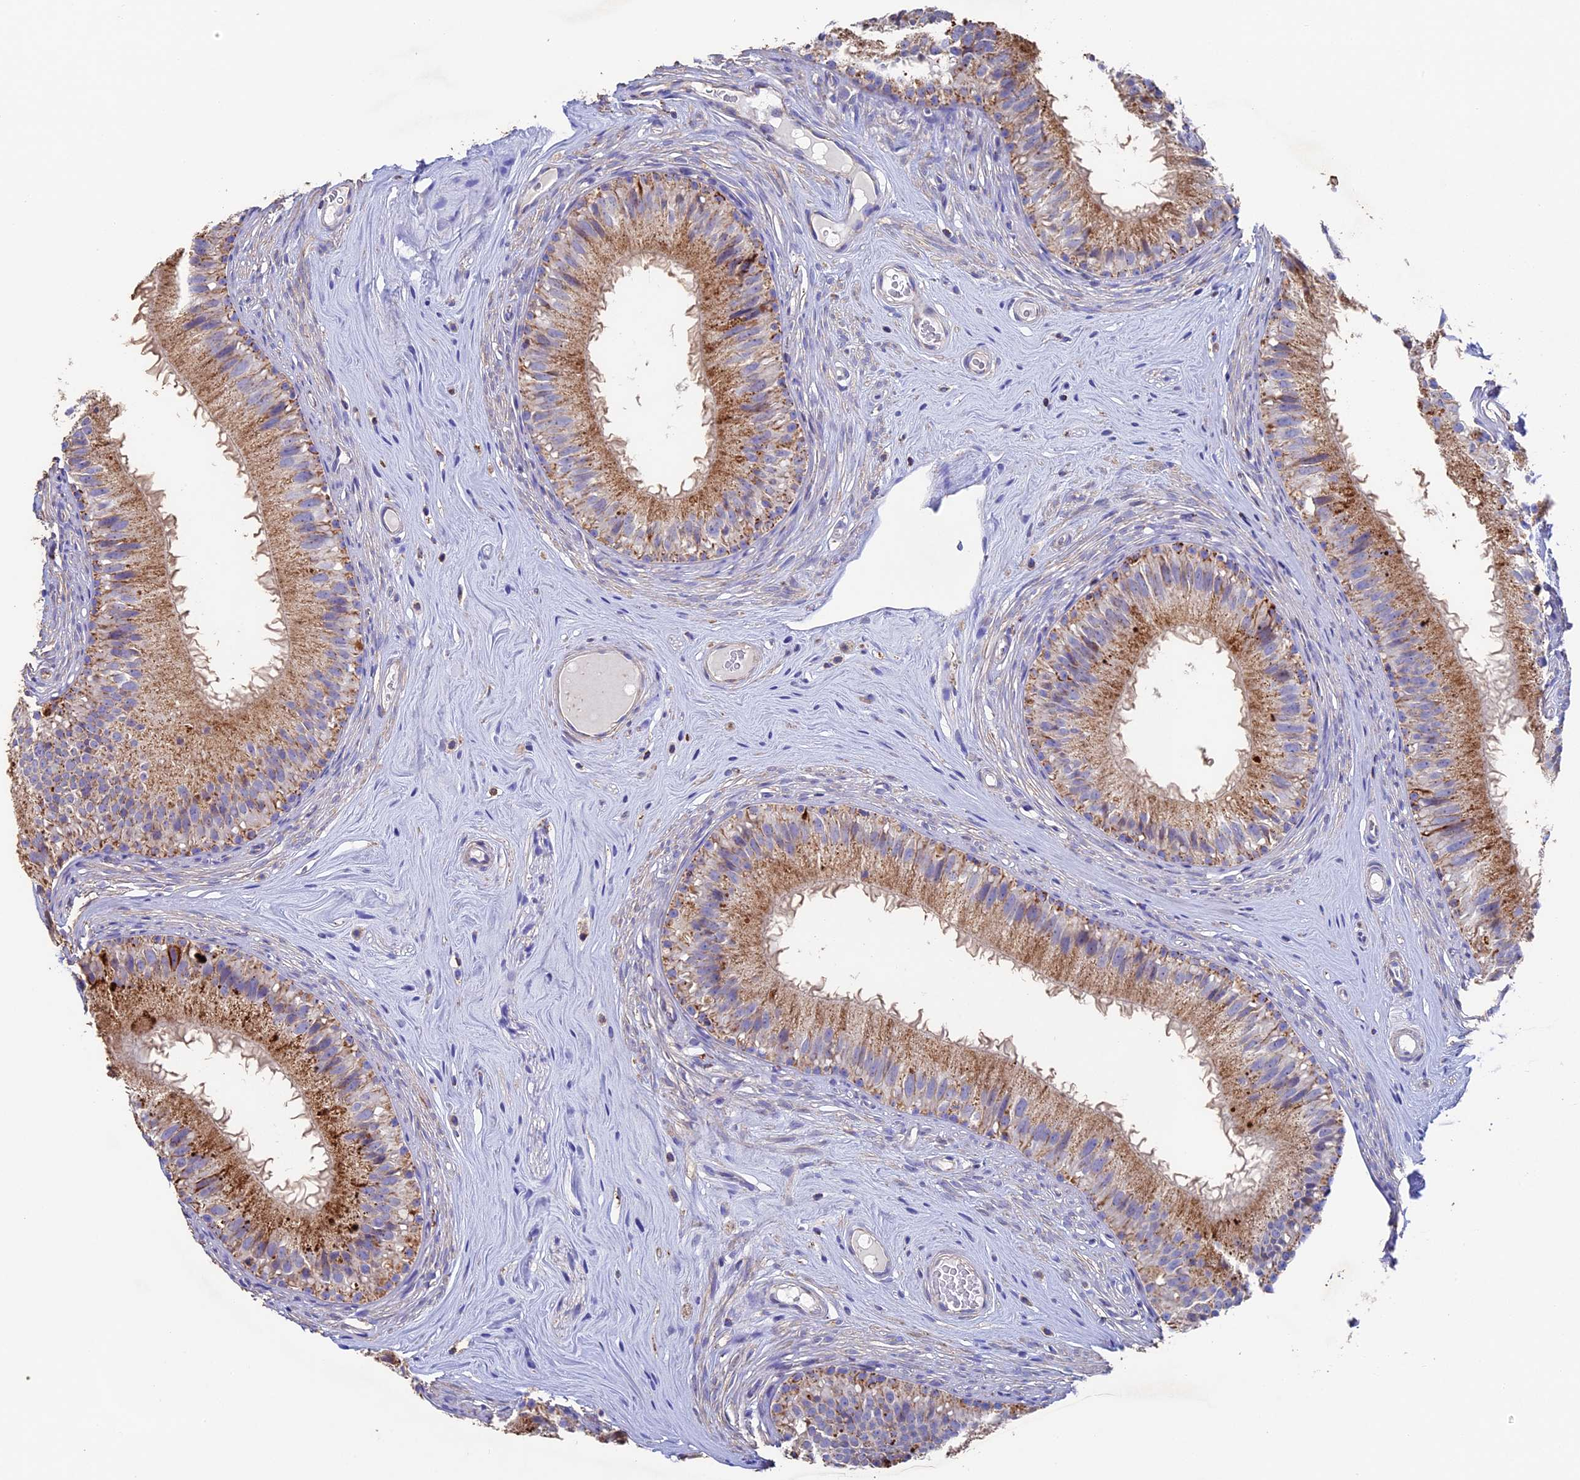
{"staining": {"intensity": "moderate", "quantity": ">75%", "location": "cytoplasmic/membranous"}, "tissue": "epididymis", "cell_type": "Glandular cells", "image_type": "normal", "snomed": [{"axis": "morphology", "description": "Normal tissue, NOS"}, {"axis": "topography", "description": "Epididymis"}], "caption": "Protein expression by immunohistochemistry (IHC) demonstrates moderate cytoplasmic/membranous positivity in about >75% of glandular cells in benign epididymis. The protein of interest is shown in brown color, while the nuclei are stained blue.", "gene": "ADAT1", "patient": {"sex": "male", "age": 45}}